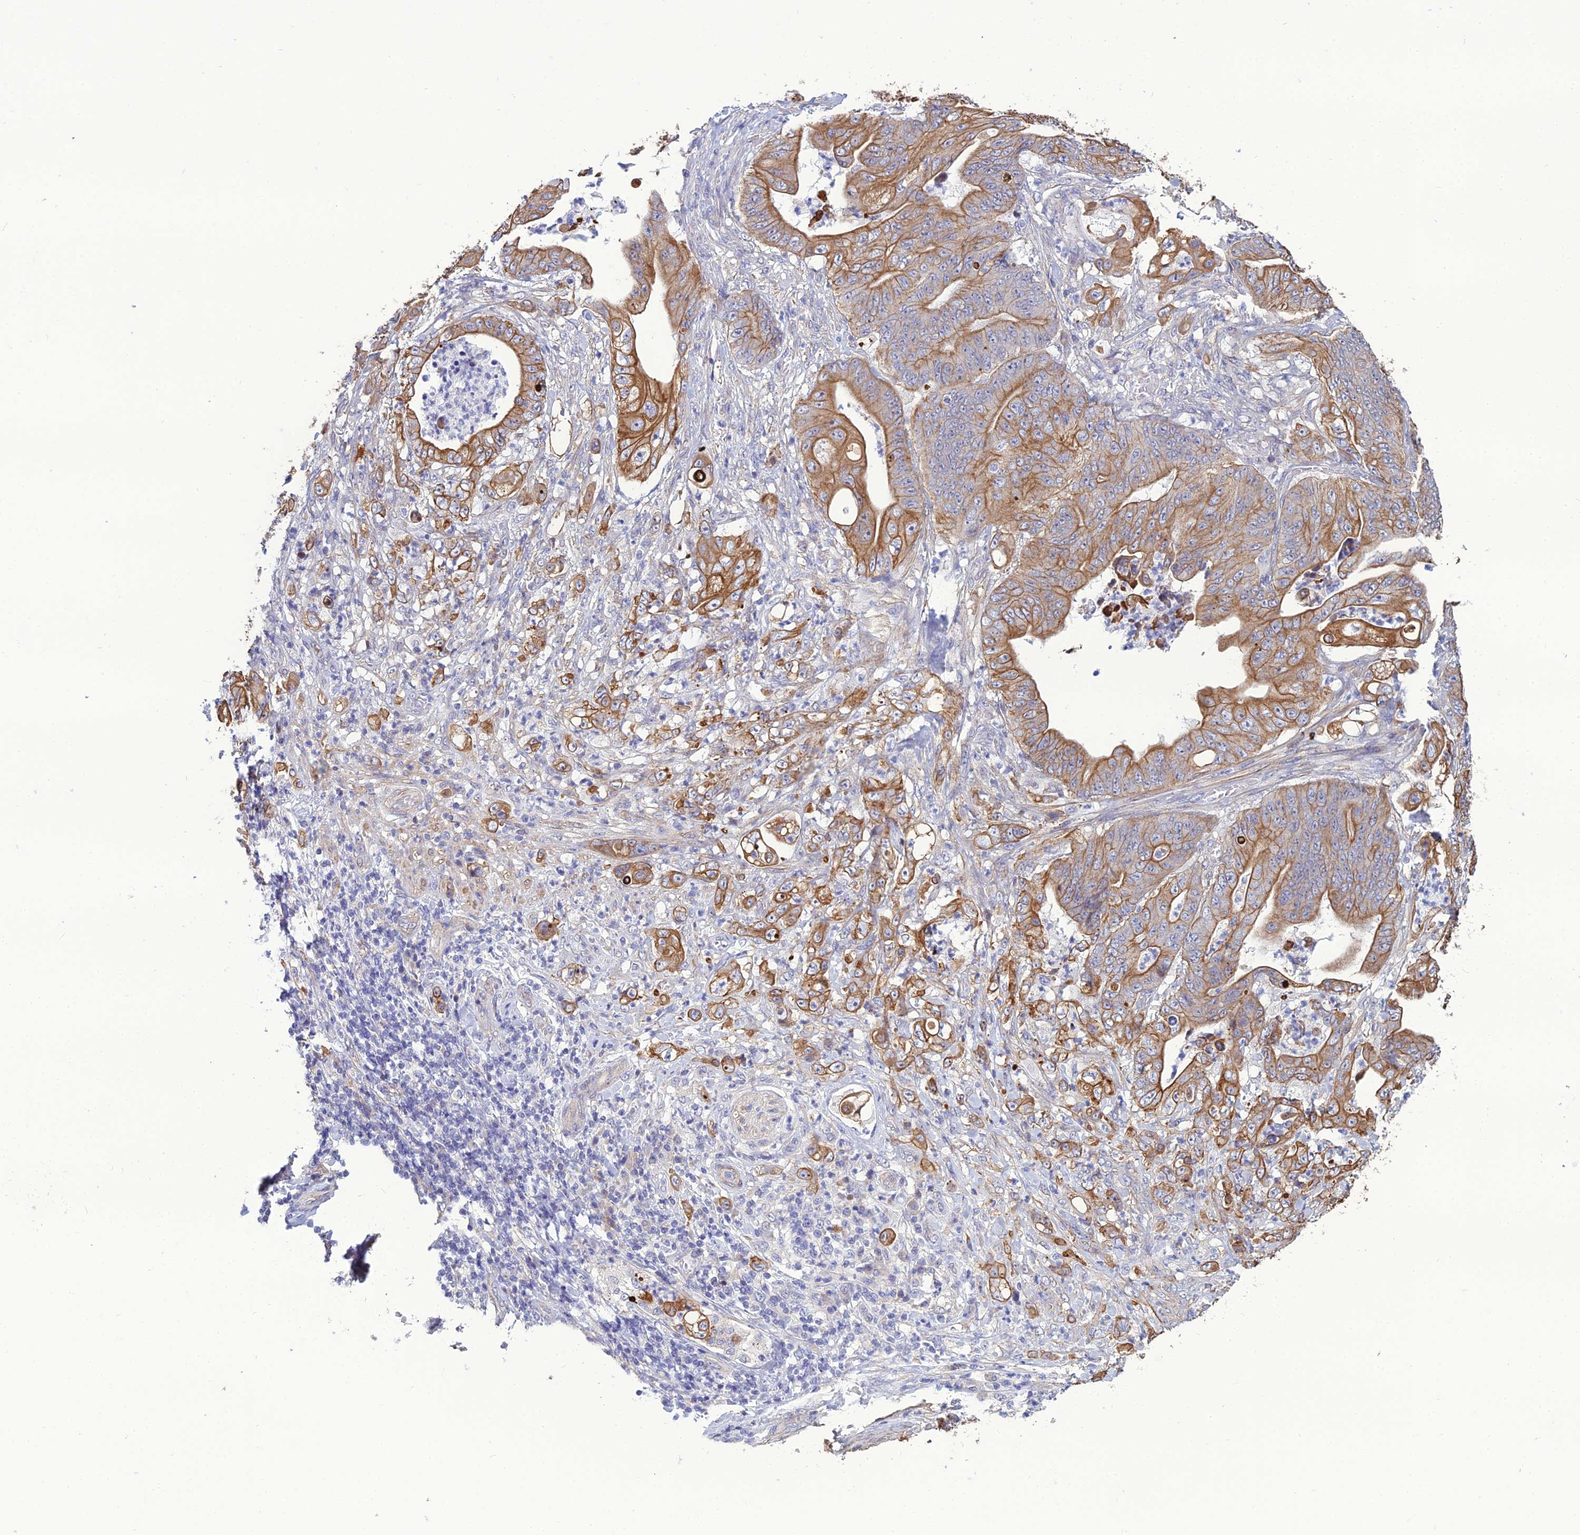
{"staining": {"intensity": "moderate", "quantity": "25%-75%", "location": "cytoplasmic/membranous"}, "tissue": "stomach cancer", "cell_type": "Tumor cells", "image_type": "cancer", "snomed": [{"axis": "morphology", "description": "Adenocarcinoma, NOS"}, {"axis": "topography", "description": "Stomach"}], "caption": "Tumor cells demonstrate medium levels of moderate cytoplasmic/membranous staining in about 25%-75% of cells in stomach cancer (adenocarcinoma).", "gene": "LZTS2", "patient": {"sex": "female", "age": 73}}